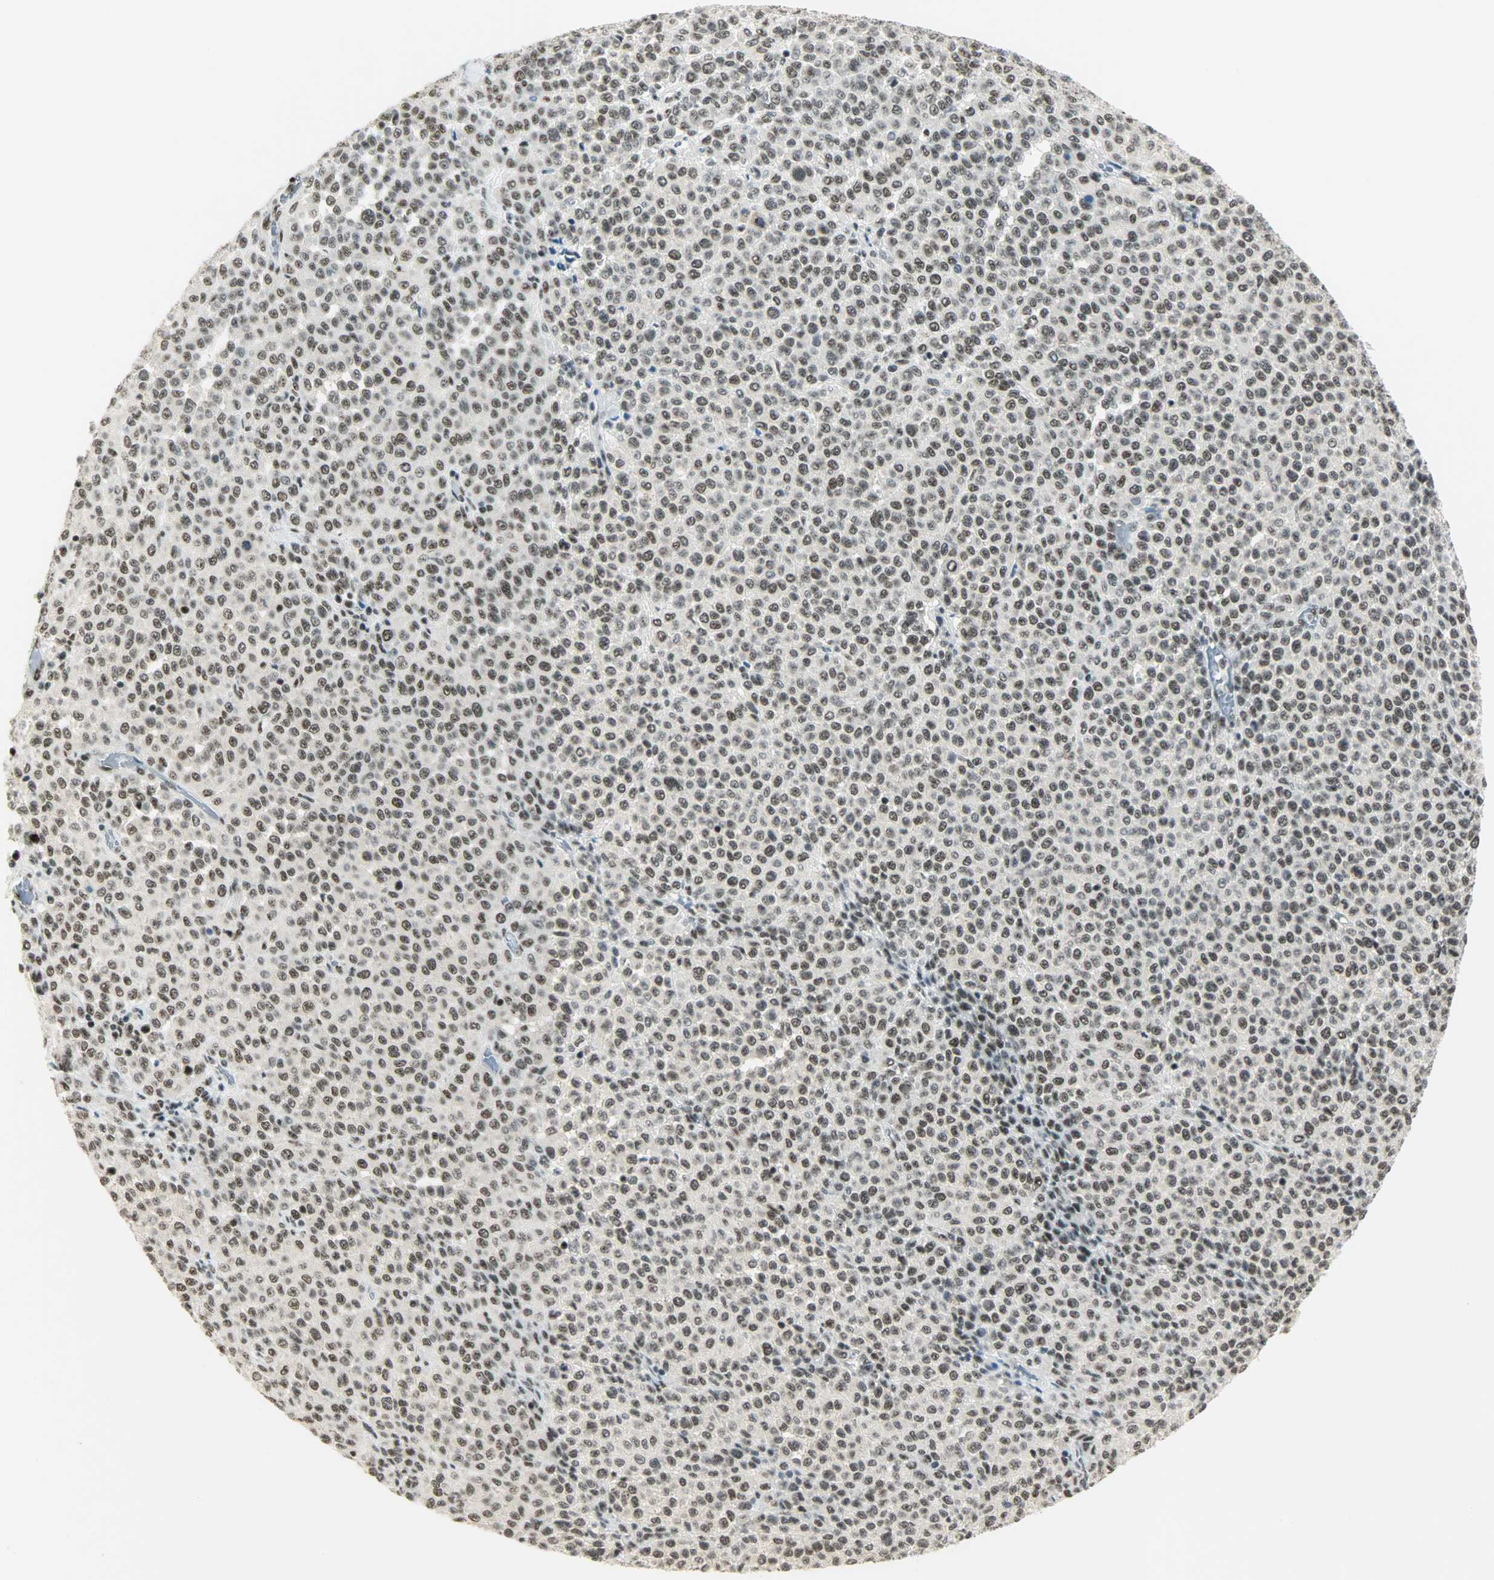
{"staining": {"intensity": "moderate", "quantity": ">75%", "location": "nuclear"}, "tissue": "melanoma", "cell_type": "Tumor cells", "image_type": "cancer", "snomed": [{"axis": "morphology", "description": "Malignant melanoma, Metastatic site"}, {"axis": "topography", "description": "Pancreas"}], "caption": "Moderate nuclear positivity for a protein is appreciated in approximately >75% of tumor cells of melanoma using immunohistochemistry (IHC).", "gene": "SUGP1", "patient": {"sex": "female", "age": 30}}